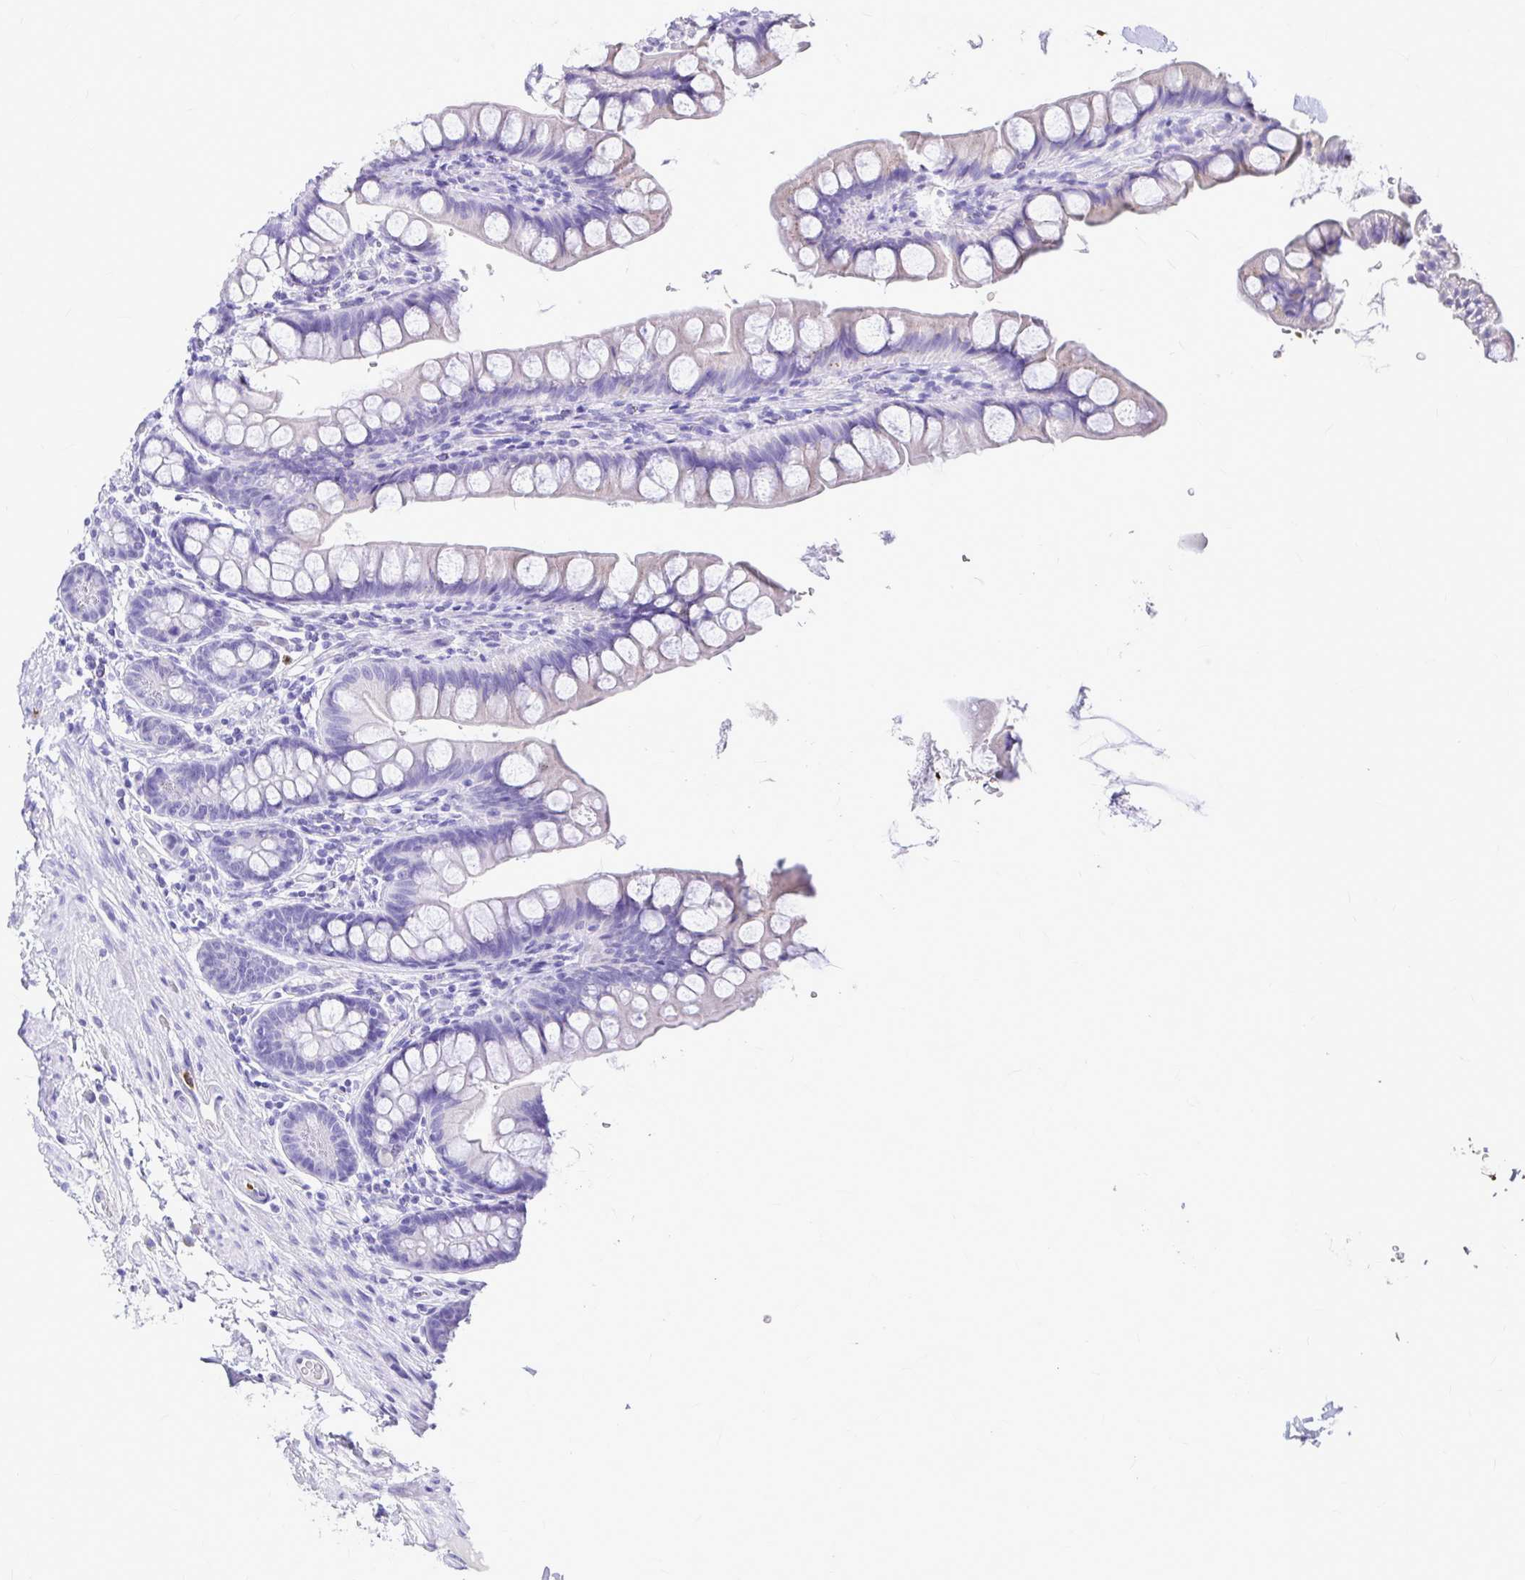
{"staining": {"intensity": "negative", "quantity": "none", "location": "none"}, "tissue": "small intestine", "cell_type": "Glandular cells", "image_type": "normal", "snomed": [{"axis": "morphology", "description": "Normal tissue, NOS"}, {"axis": "topography", "description": "Small intestine"}], "caption": "The micrograph exhibits no significant expression in glandular cells of small intestine.", "gene": "CLEC1B", "patient": {"sex": "male", "age": 70}}